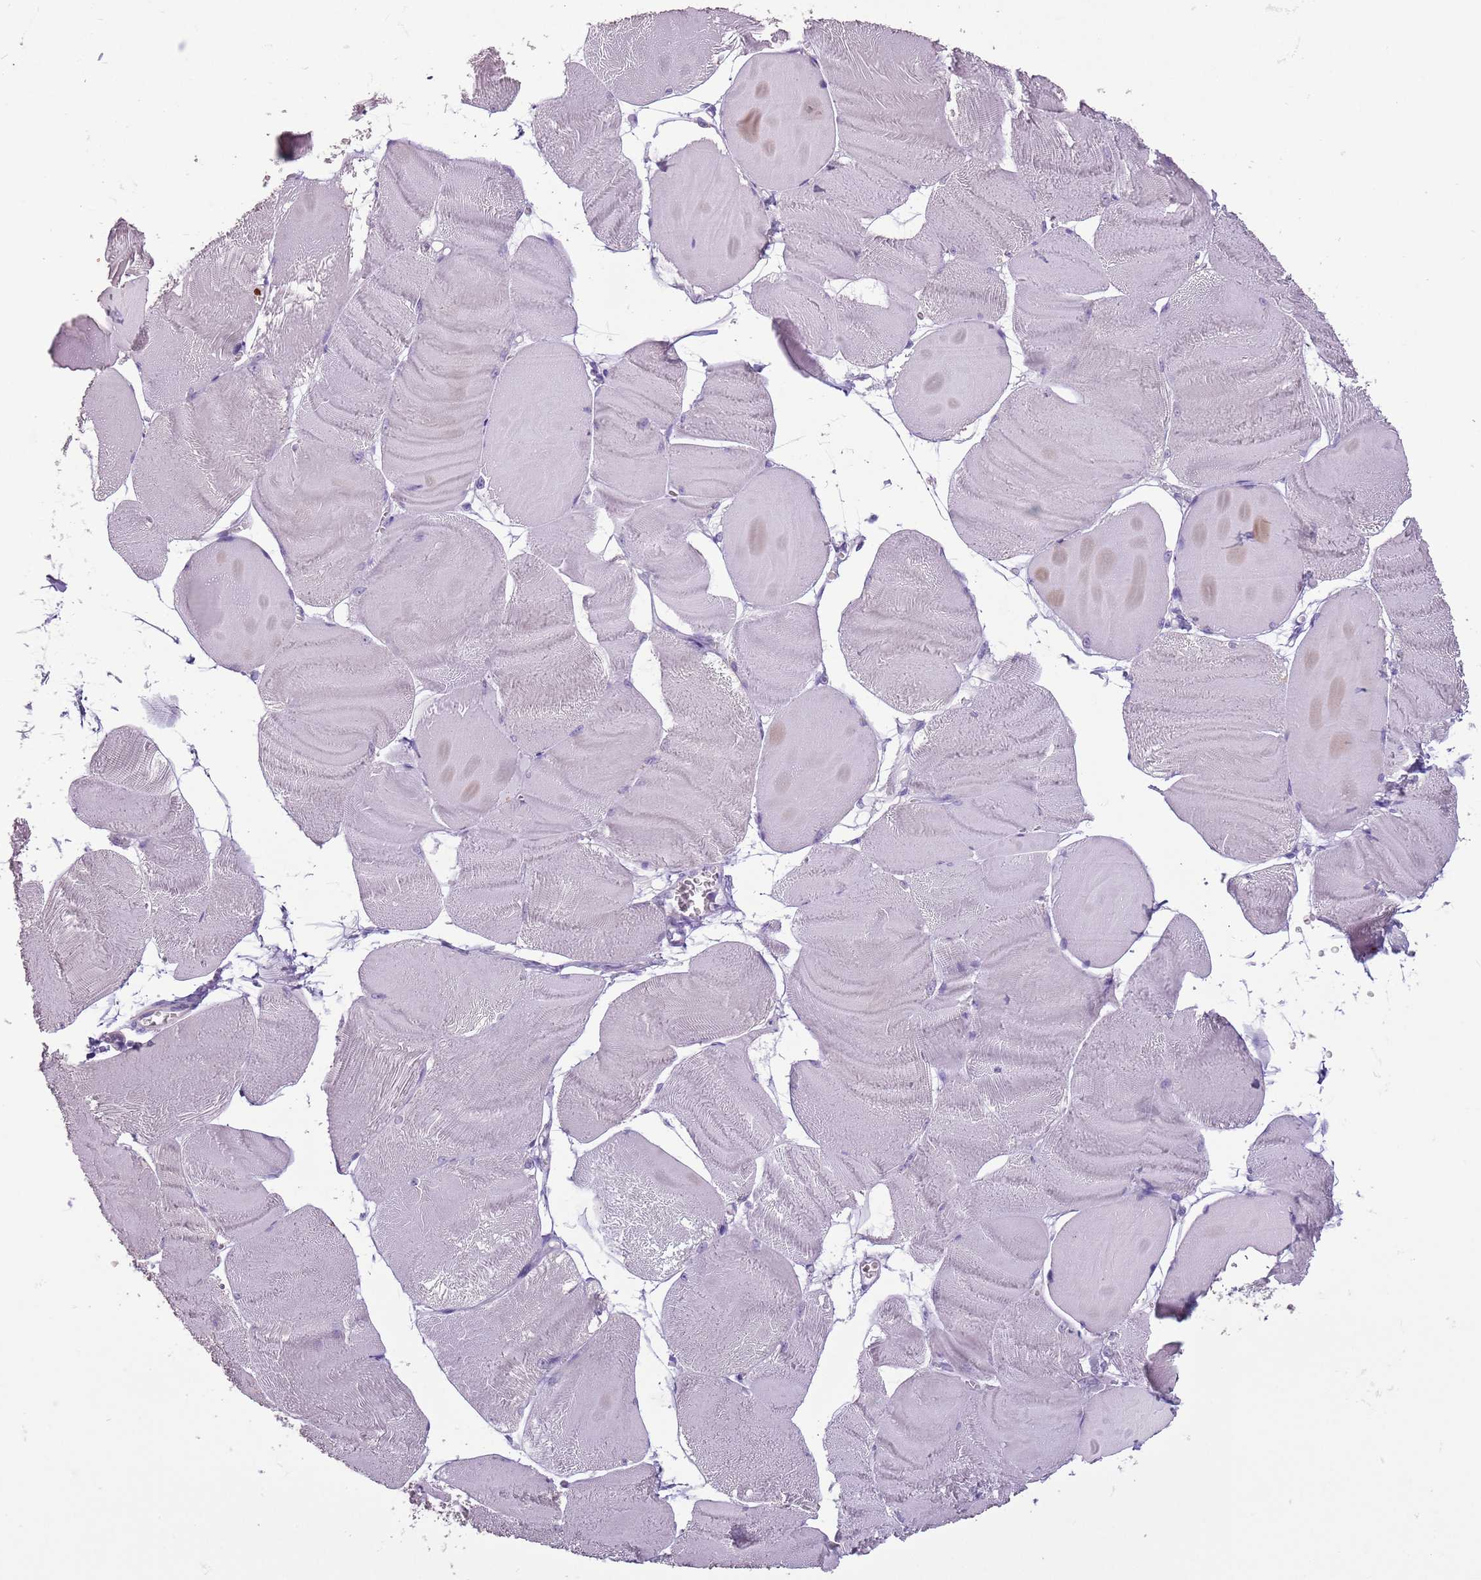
{"staining": {"intensity": "negative", "quantity": "none", "location": "none"}, "tissue": "skeletal muscle", "cell_type": "Myocytes", "image_type": "normal", "snomed": [{"axis": "morphology", "description": "Normal tissue, NOS"}, {"axis": "morphology", "description": "Basal cell carcinoma"}, {"axis": "topography", "description": "Skeletal muscle"}], "caption": "An immunohistochemistry histopathology image of unremarkable skeletal muscle is shown. There is no staining in myocytes of skeletal muscle.", "gene": "CELF6", "patient": {"sex": "female", "age": 64}}